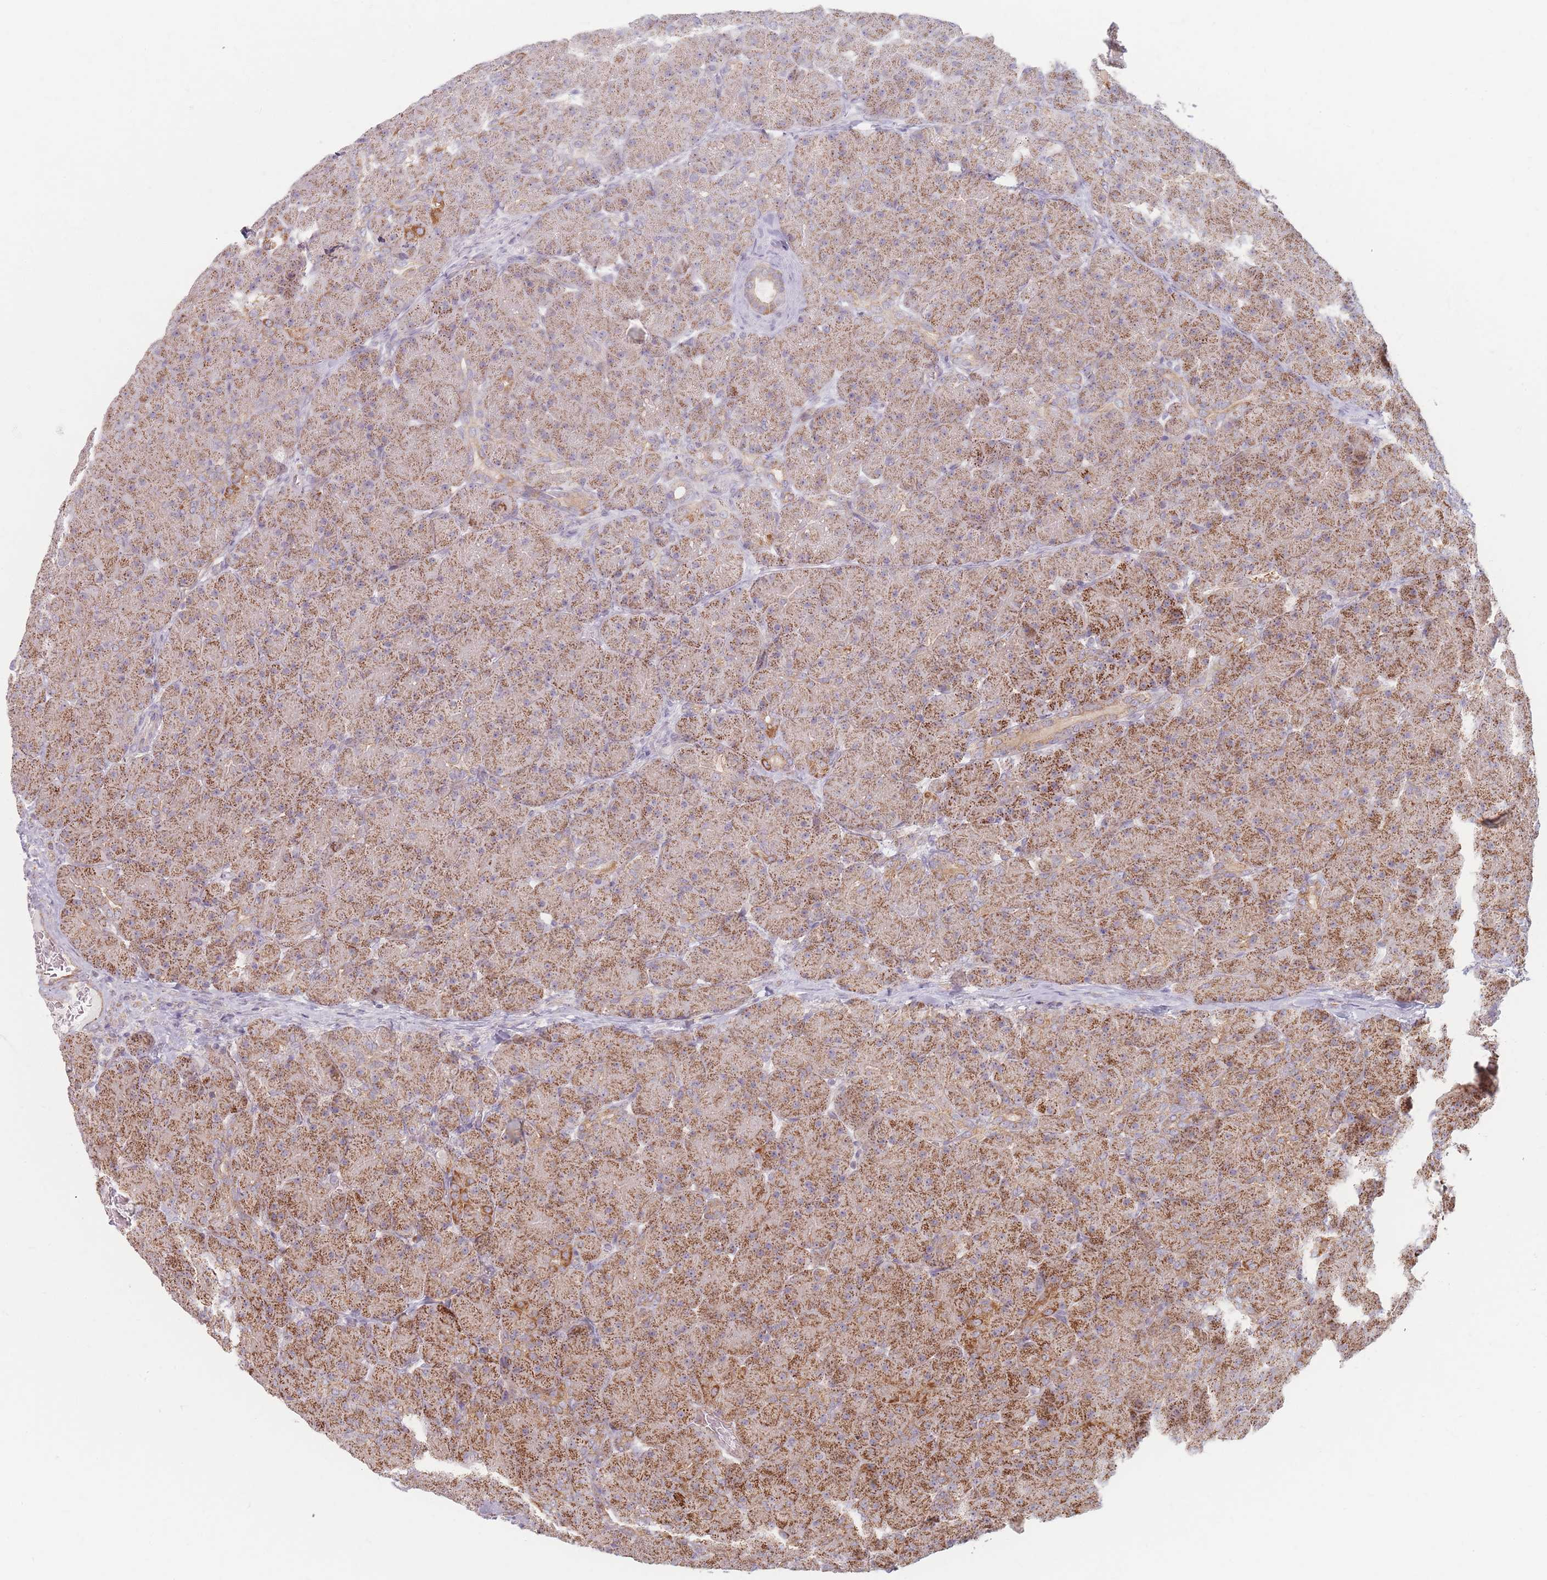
{"staining": {"intensity": "moderate", "quantity": ">75%", "location": "cytoplasmic/membranous"}, "tissue": "pancreas", "cell_type": "Exocrine glandular cells", "image_type": "normal", "snomed": [{"axis": "morphology", "description": "Normal tissue, NOS"}, {"axis": "topography", "description": "Pancreas"}], "caption": "This is a micrograph of immunohistochemistry (IHC) staining of unremarkable pancreas, which shows moderate positivity in the cytoplasmic/membranous of exocrine glandular cells.", "gene": "ESRP2", "patient": {"sex": "male", "age": 66}}